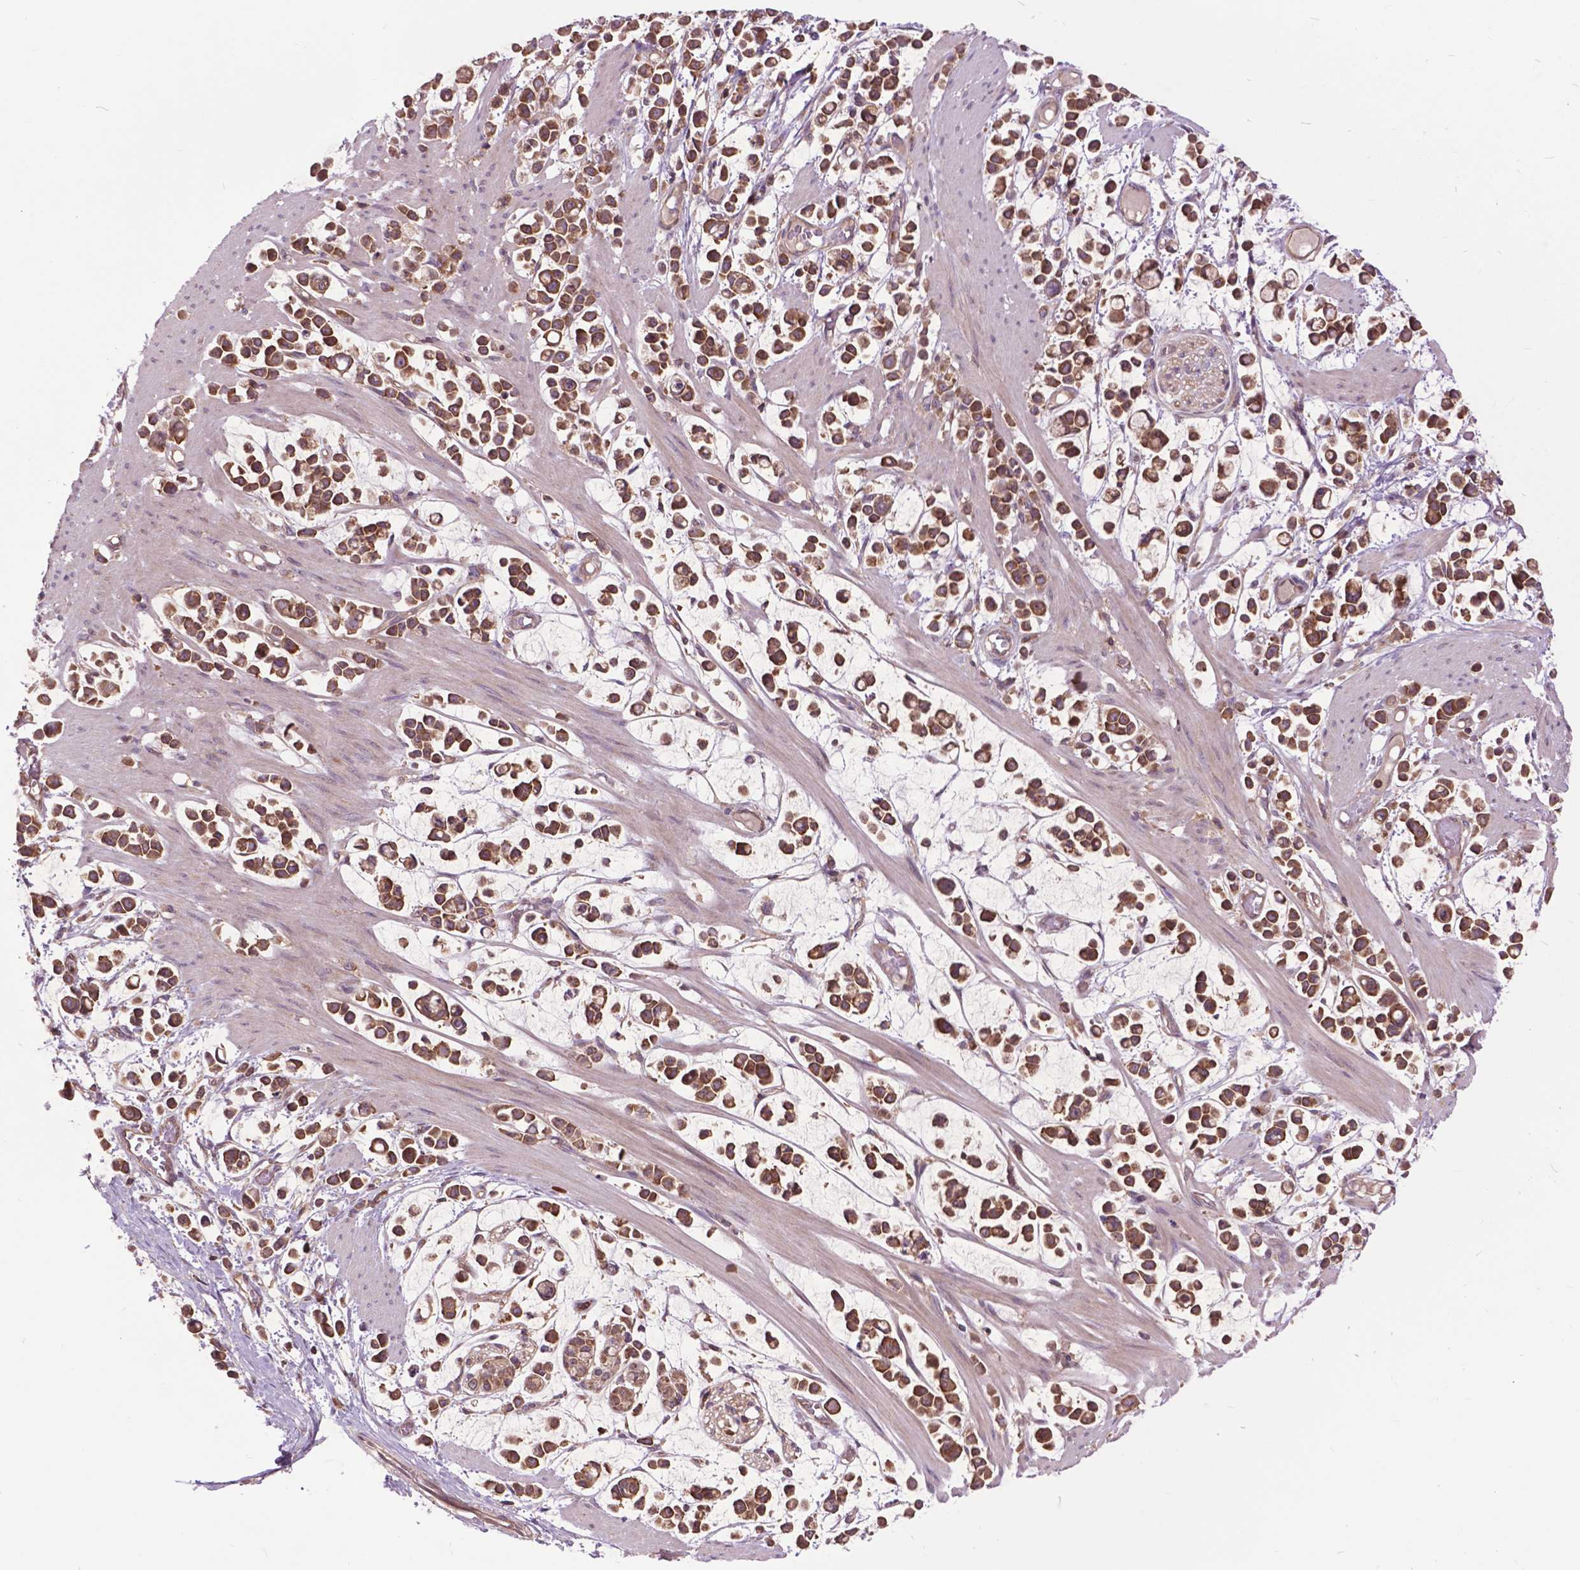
{"staining": {"intensity": "moderate", "quantity": ">75%", "location": "cytoplasmic/membranous"}, "tissue": "stomach cancer", "cell_type": "Tumor cells", "image_type": "cancer", "snomed": [{"axis": "morphology", "description": "Adenocarcinoma, NOS"}, {"axis": "topography", "description": "Stomach"}], "caption": "Immunohistochemistry (IHC) photomicrograph of neoplastic tissue: human stomach cancer (adenocarcinoma) stained using immunohistochemistry reveals medium levels of moderate protein expression localized specifically in the cytoplasmic/membranous of tumor cells, appearing as a cytoplasmic/membranous brown color.", "gene": "ARAF", "patient": {"sex": "male", "age": 82}}